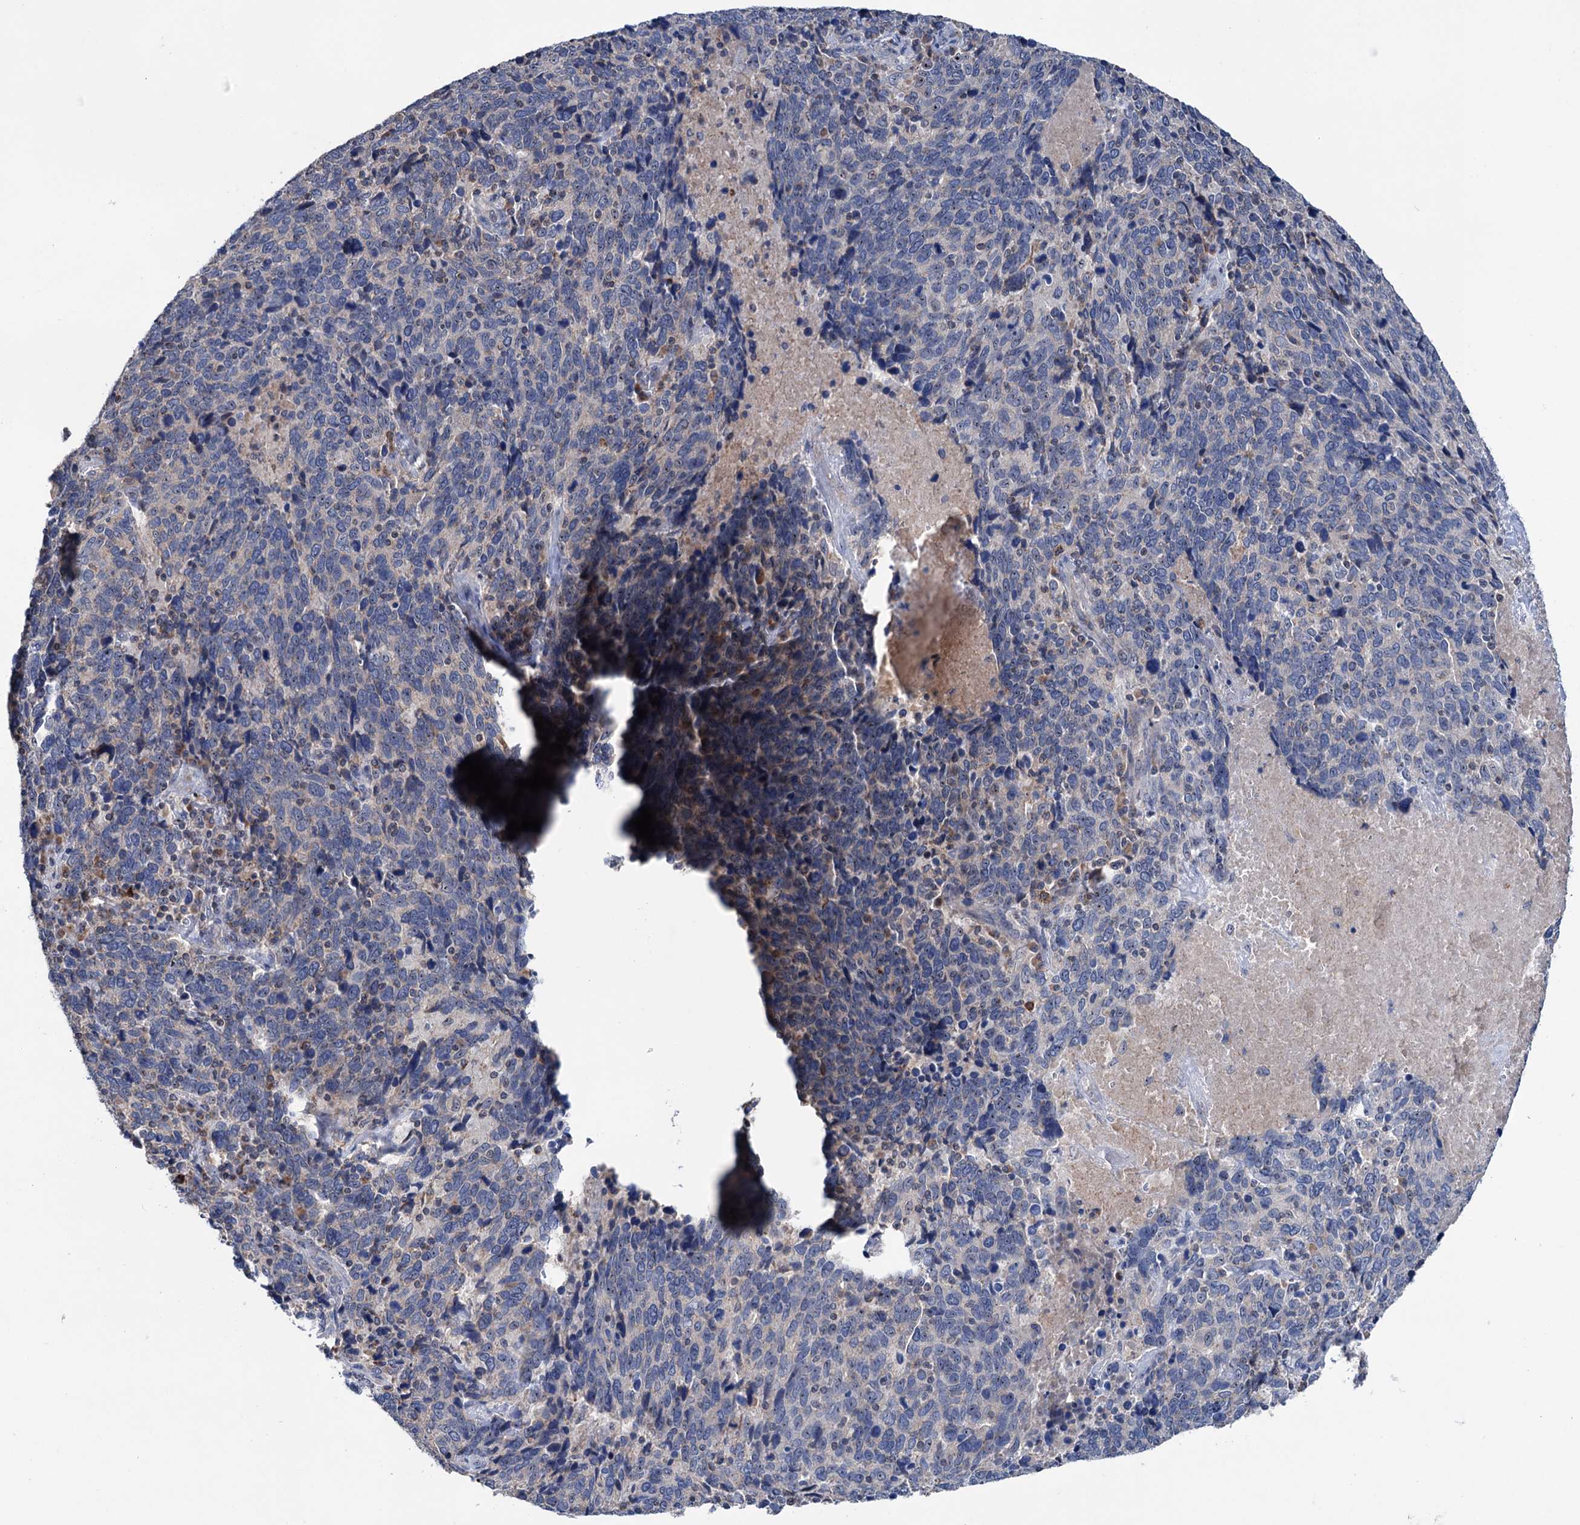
{"staining": {"intensity": "negative", "quantity": "none", "location": "none"}, "tissue": "cervical cancer", "cell_type": "Tumor cells", "image_type": "cancer", "snomed": [{"axis": "morphology", "description": "Squamous cell carcinoma, NOS"}, {"axis": "topography", "description": "Cervix"}], "caption": "The image demonstrates no significant positivity in tumor cells of cervical squamous cell carcinoma.", "gene": "HTR3B", "patient": {"sex": "female", "age": 41}}